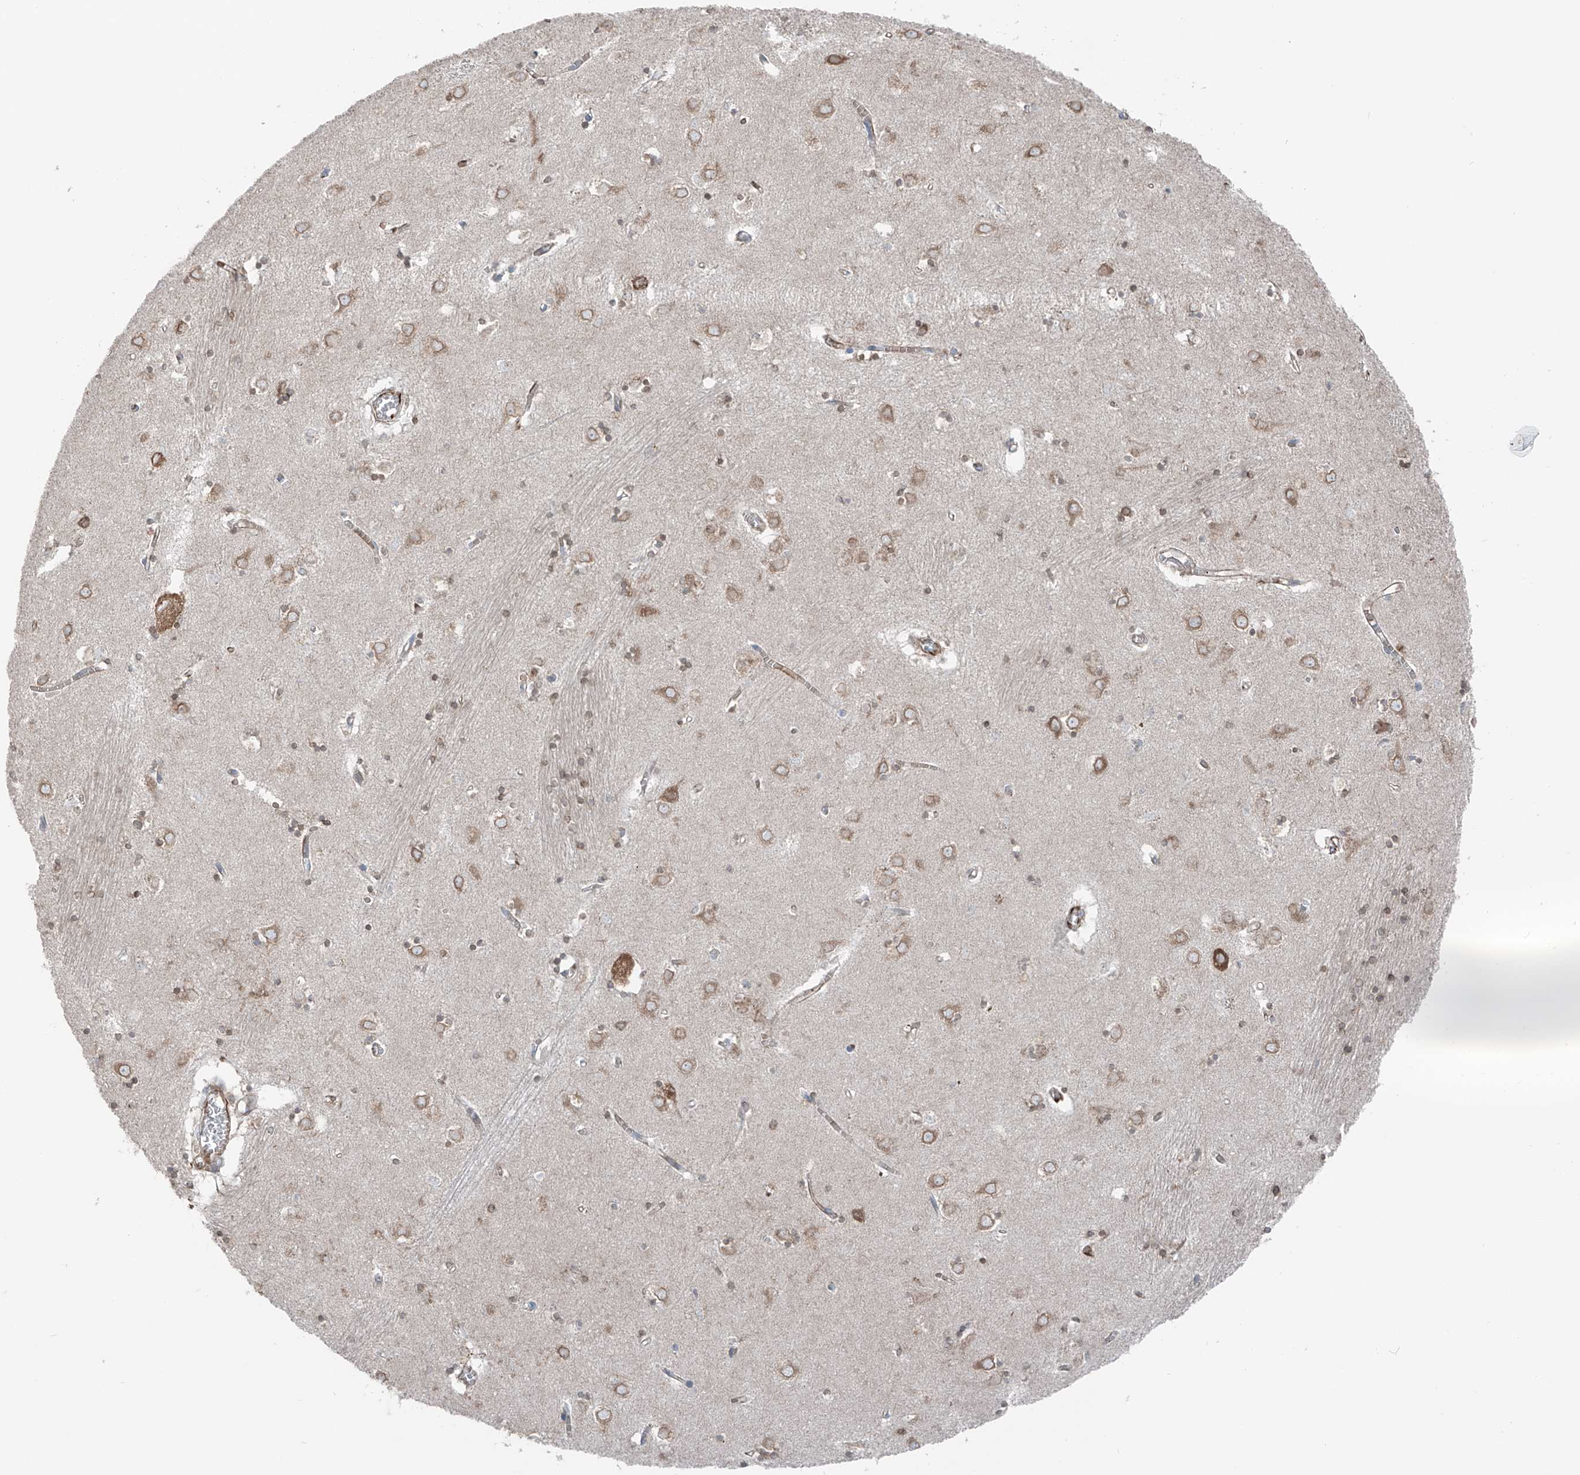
{"staining": {"intensity": "moderate", "quantity": "25%-75%", "location": "cytoplasmic/membranous"}, "tissue": "caudate", "cell_type": "Glial cells", "image_type": "normal", "snomed": [{"axis": "morphology", "description": "Normal tissue, NOS"}, {"axis": "topography", "description": "Lateral ventricle wall"}], "caption": "An image showing moderate cytoplasmic/membranous positivity in approximately 25%-75% of glial cells in unremarkable caudate, as visualized by brown immunohistochemical staining.", "gene": "ERLEC1", "patient": {"sex": "male", "age": 70}}